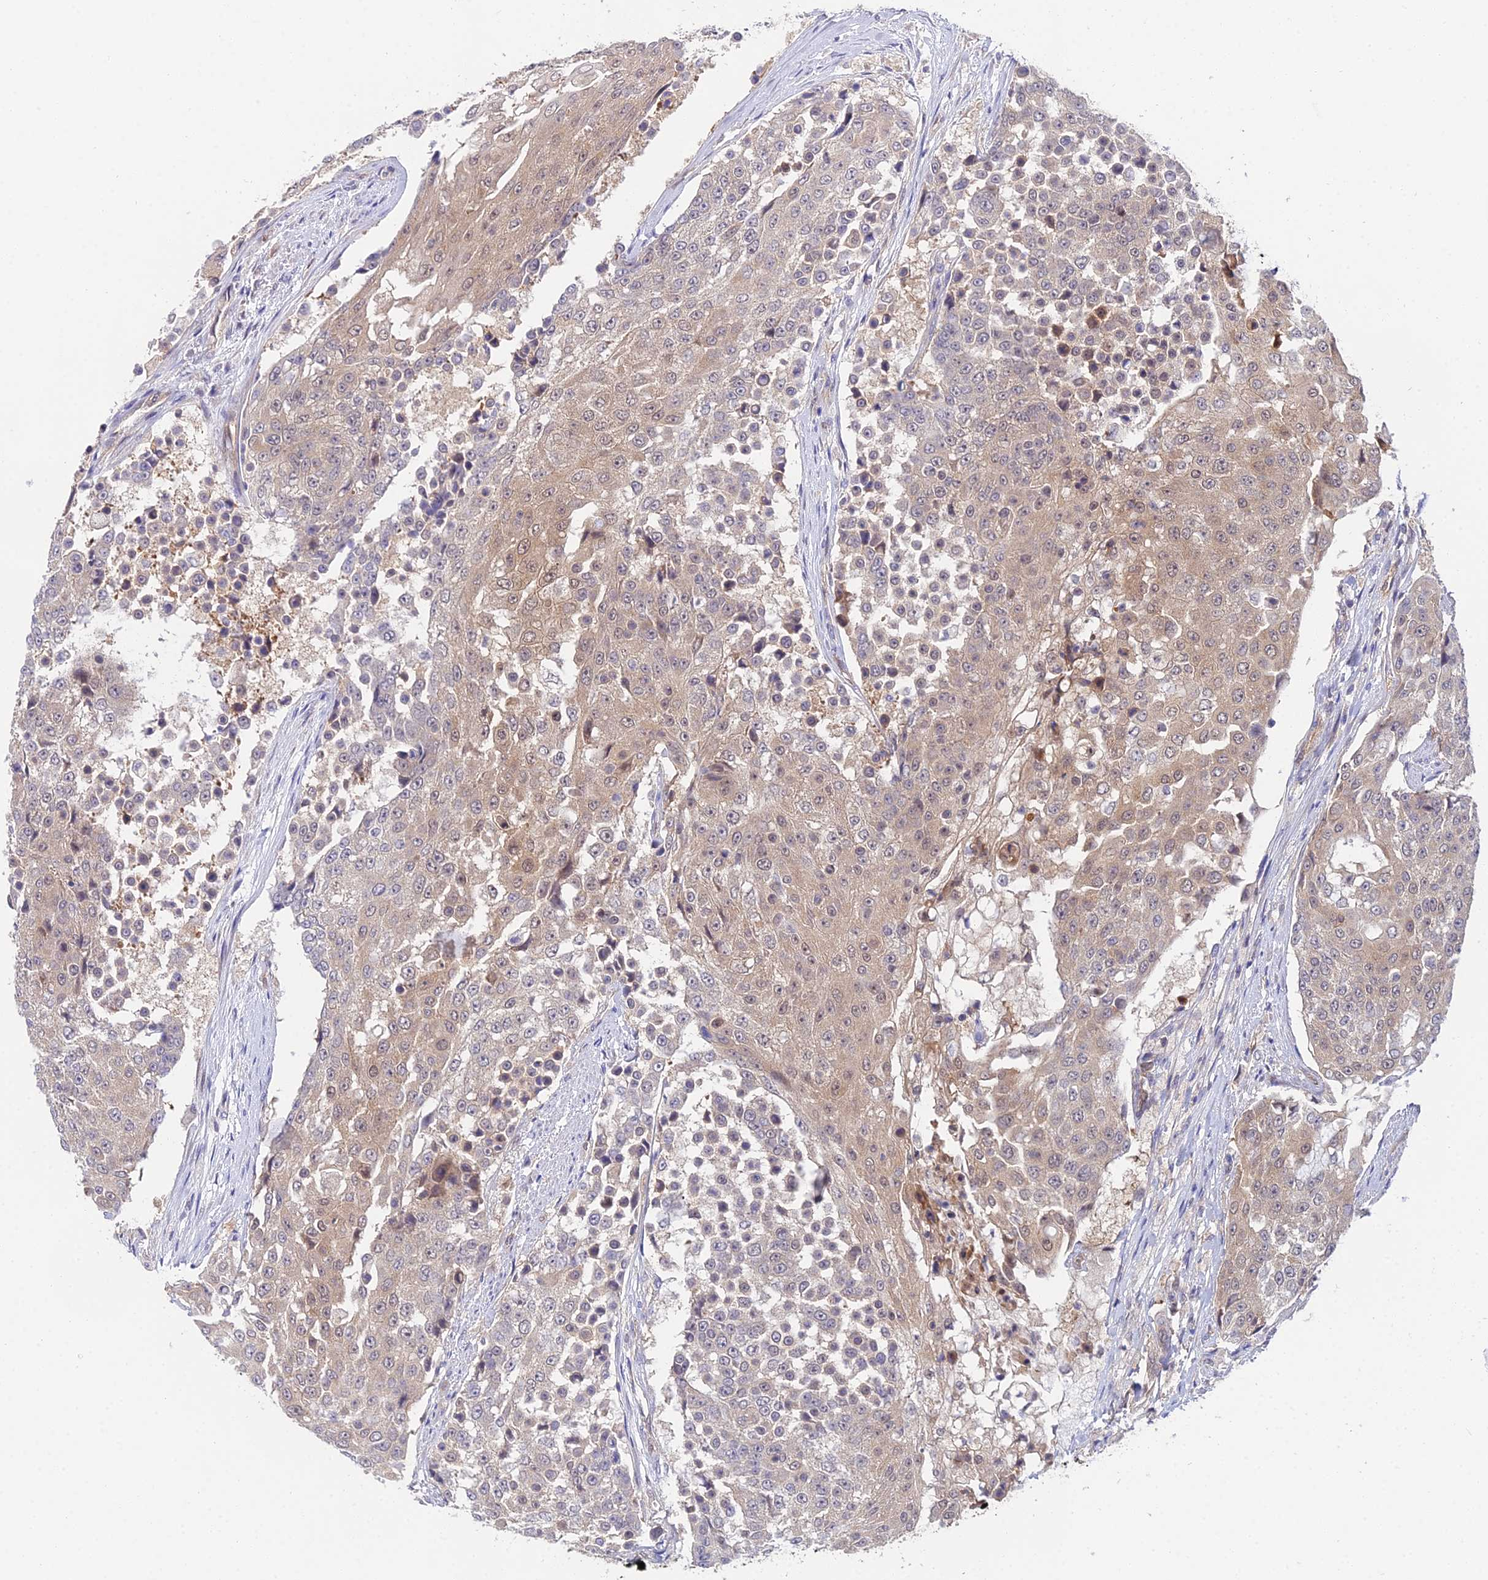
{"staining": {"intensity": "weak", "quantity": "25%-75%", "location": "cytoplasmic/membranous"}, "tissue": "urothelial cancer", "cell_type": "Tumor cells", "image_type": "cancer", "snomed": [{"axis": "morphology", "description": "Urothelial carcinoma, High grade"}, {"axis": "topography", "description": "Urinary bladder"}], "caption": "This is an image of IHC staining of urothelial carcinoma (high-grade), which shows weak staining in the cytoplasmic/membranous of tumor cells.", "gene": "PPP2R2C", "patient": {"sex": "female", "age": 63}}